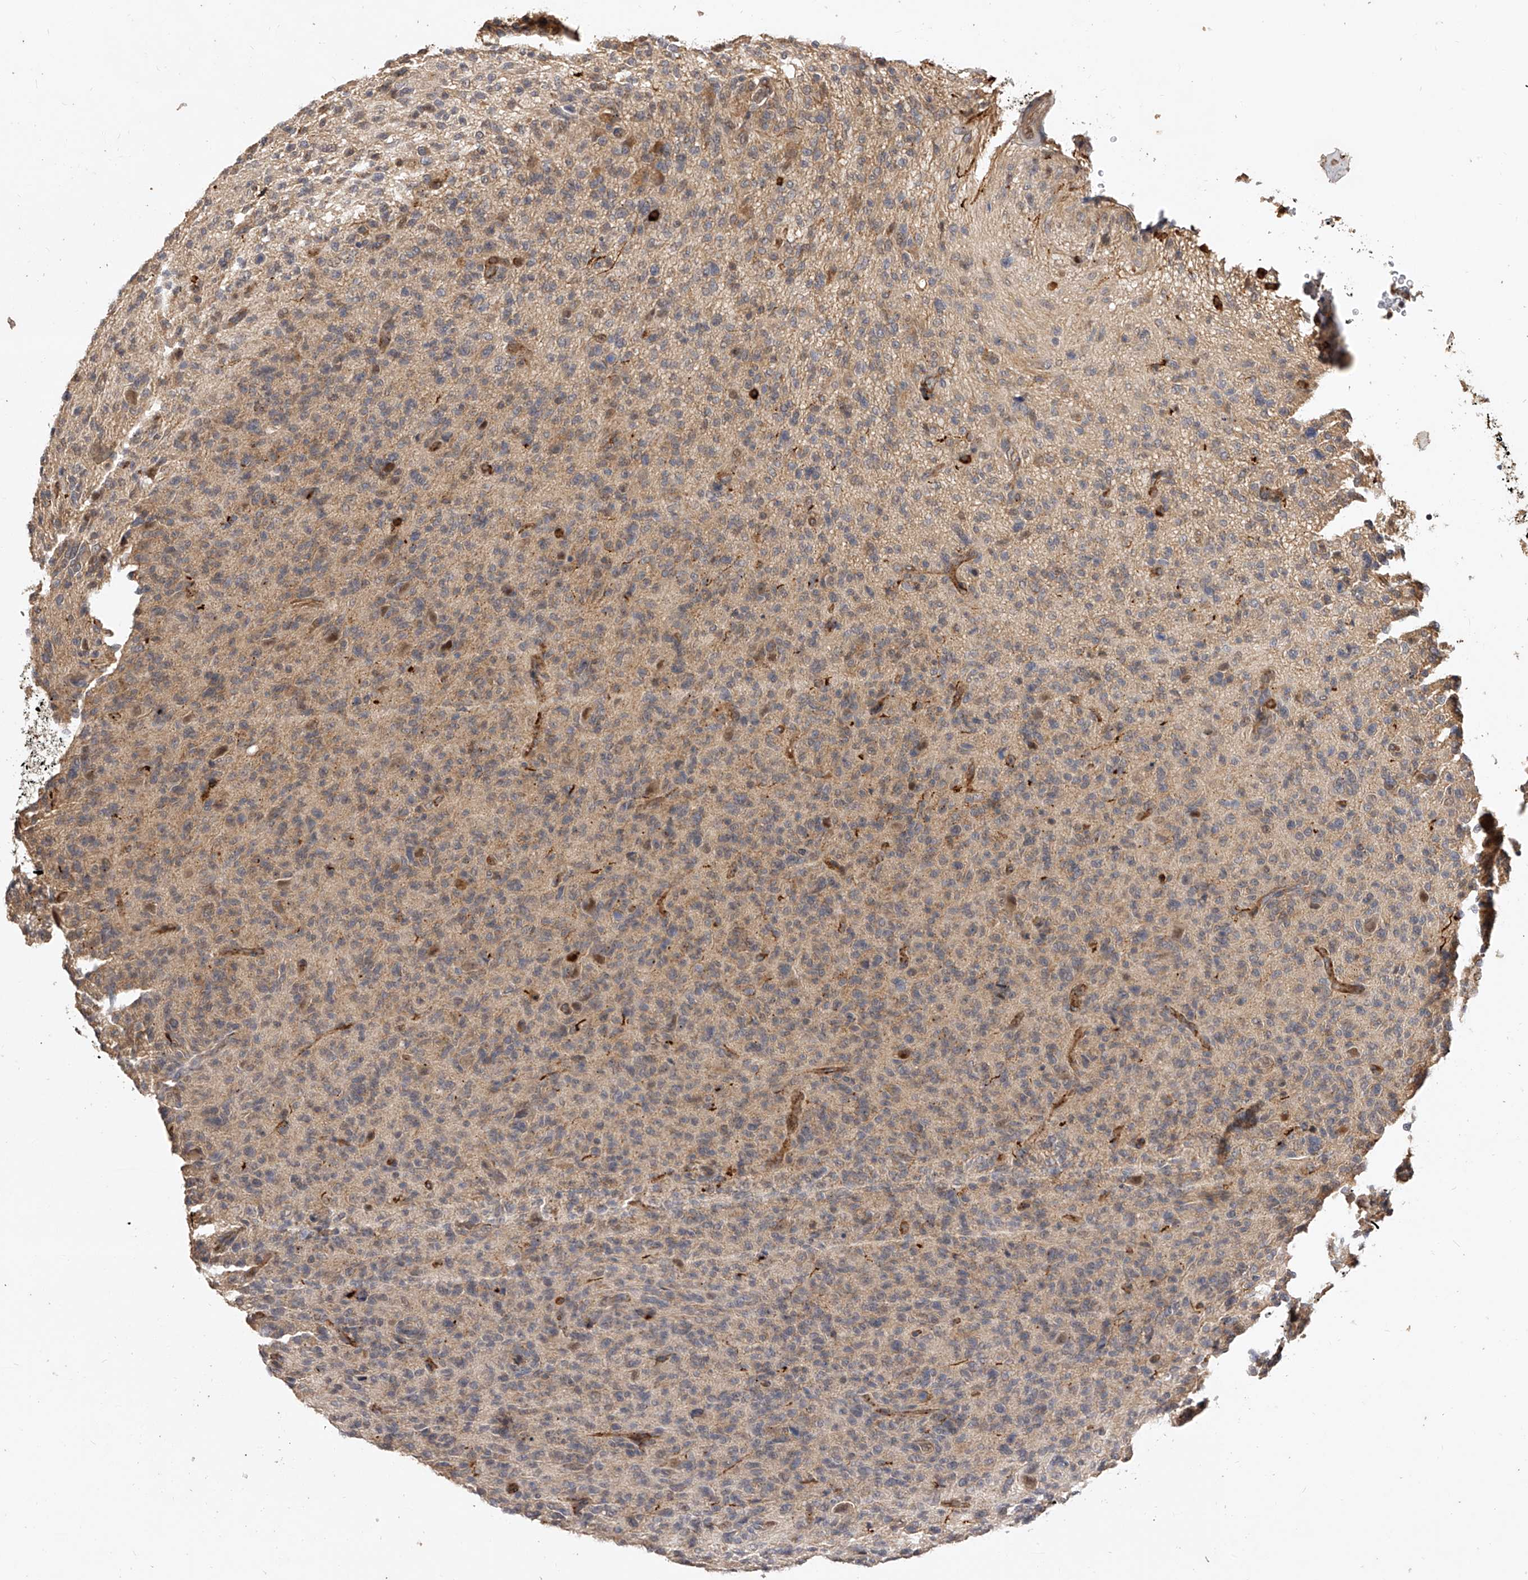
{"staining": {"intensity": "weak", "quantity": ">75%", "location": "cytoplasmic/membranous"}, "tissue": "glioma", "cell_type": "Tumor cells", "image_type": "cancer", "snomed": [{"axis": "morphology", "description": "Glioma, malignant, High grade"}, {"axis": "topography", "description": "Brain"}], "caption": "This photomicrograph shows immunohistochemistry (IHC) staining of human high-grade glioma (malignant), with low weak cytoplasmic/membranous expression in about >75% of tumor cells.", "gene": "CFAP410", "patient": {"sex": "female", "age": 59}}